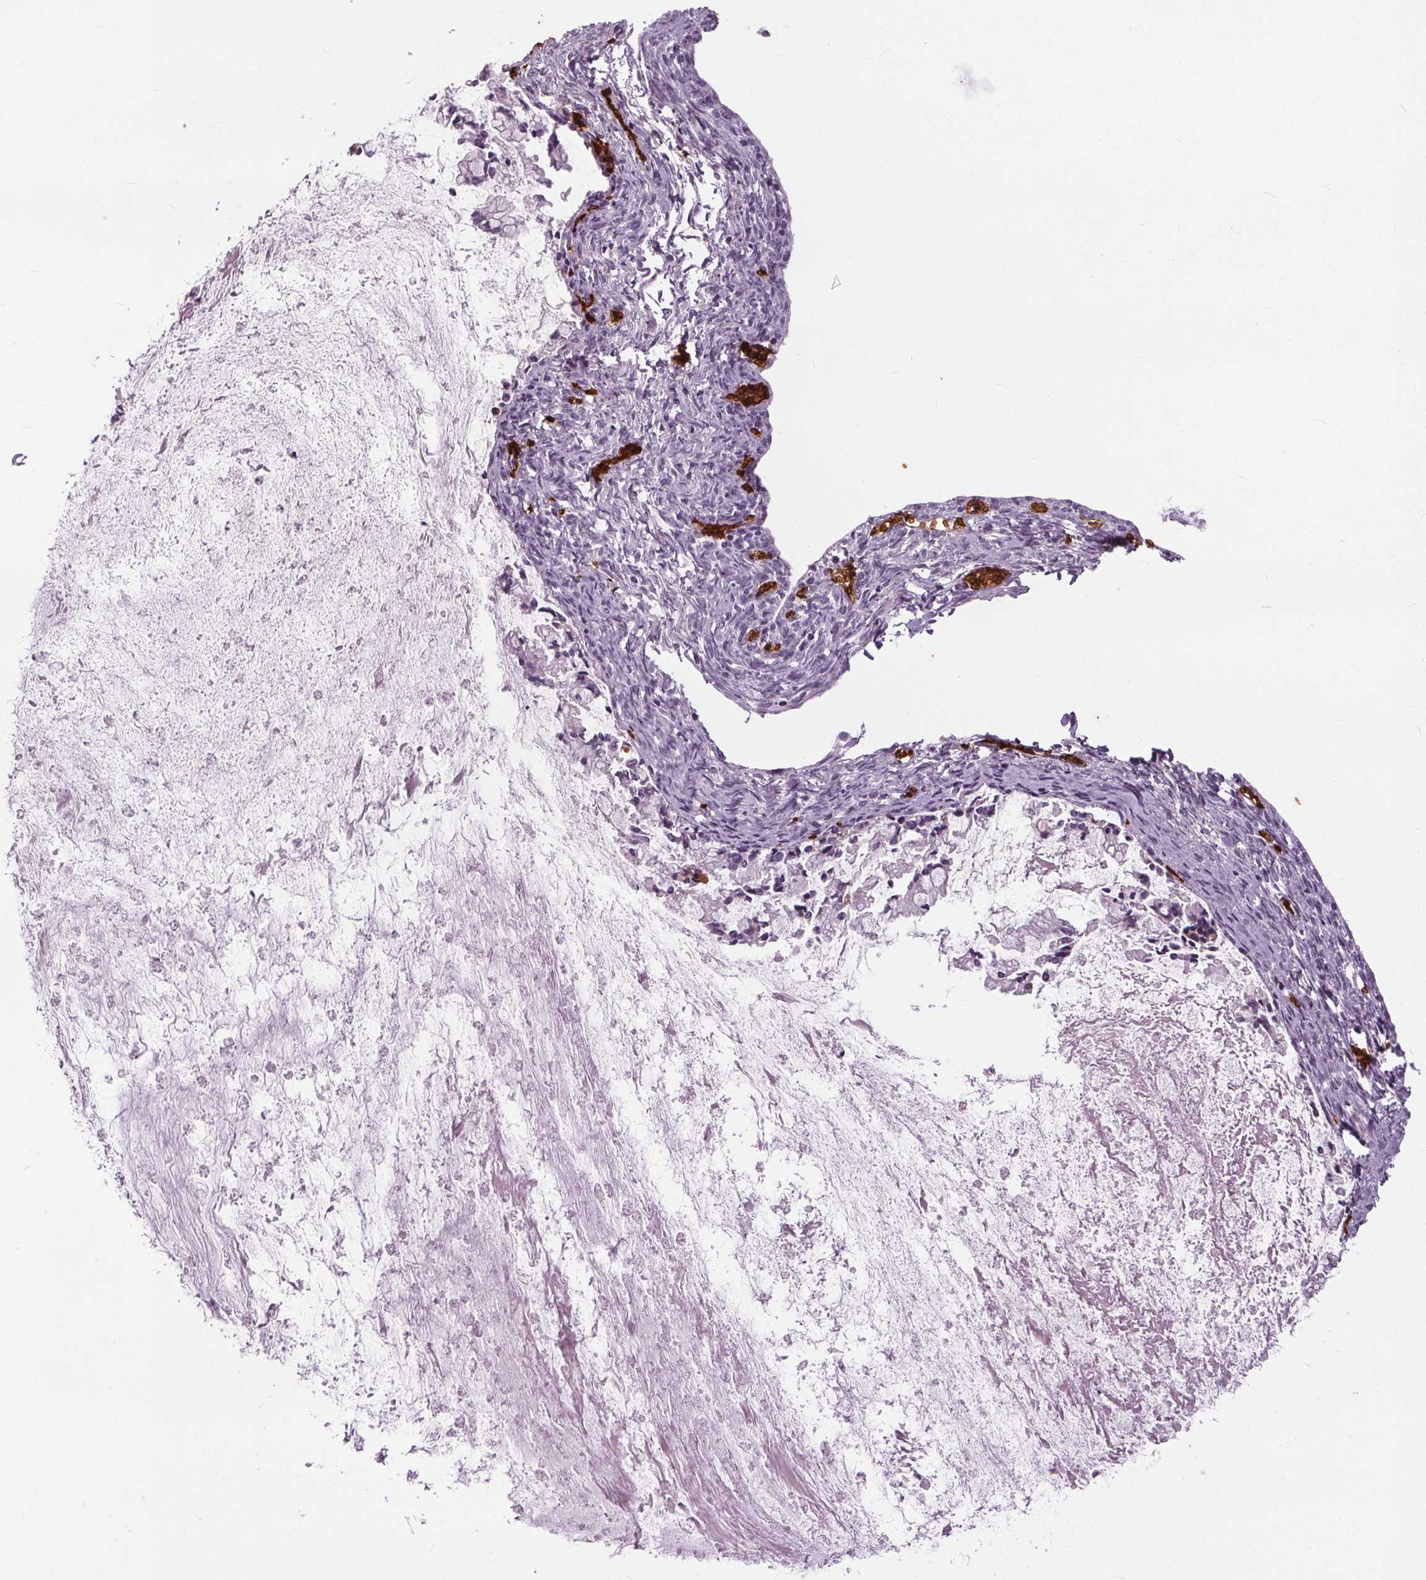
{"staining": {"intensity": "negative", "quantity": "none", "location": "none"}, "tissue": "ovarian cancer", "cell_type": "Tumor cells", "image_type": "cancer", "snomed": [{"axis": "morphology", "description": "Cystadenocarcinoma, mucinous, NOS"}, {"axis": "topography", "description": "Ovary"}], "caption": "Tumor cells are negative for brown protein staining in mucinous cystadenocarcinoma (ovarian).", "gene": "SLC4A1", "patient": {"sex": "female", "age": 67}}